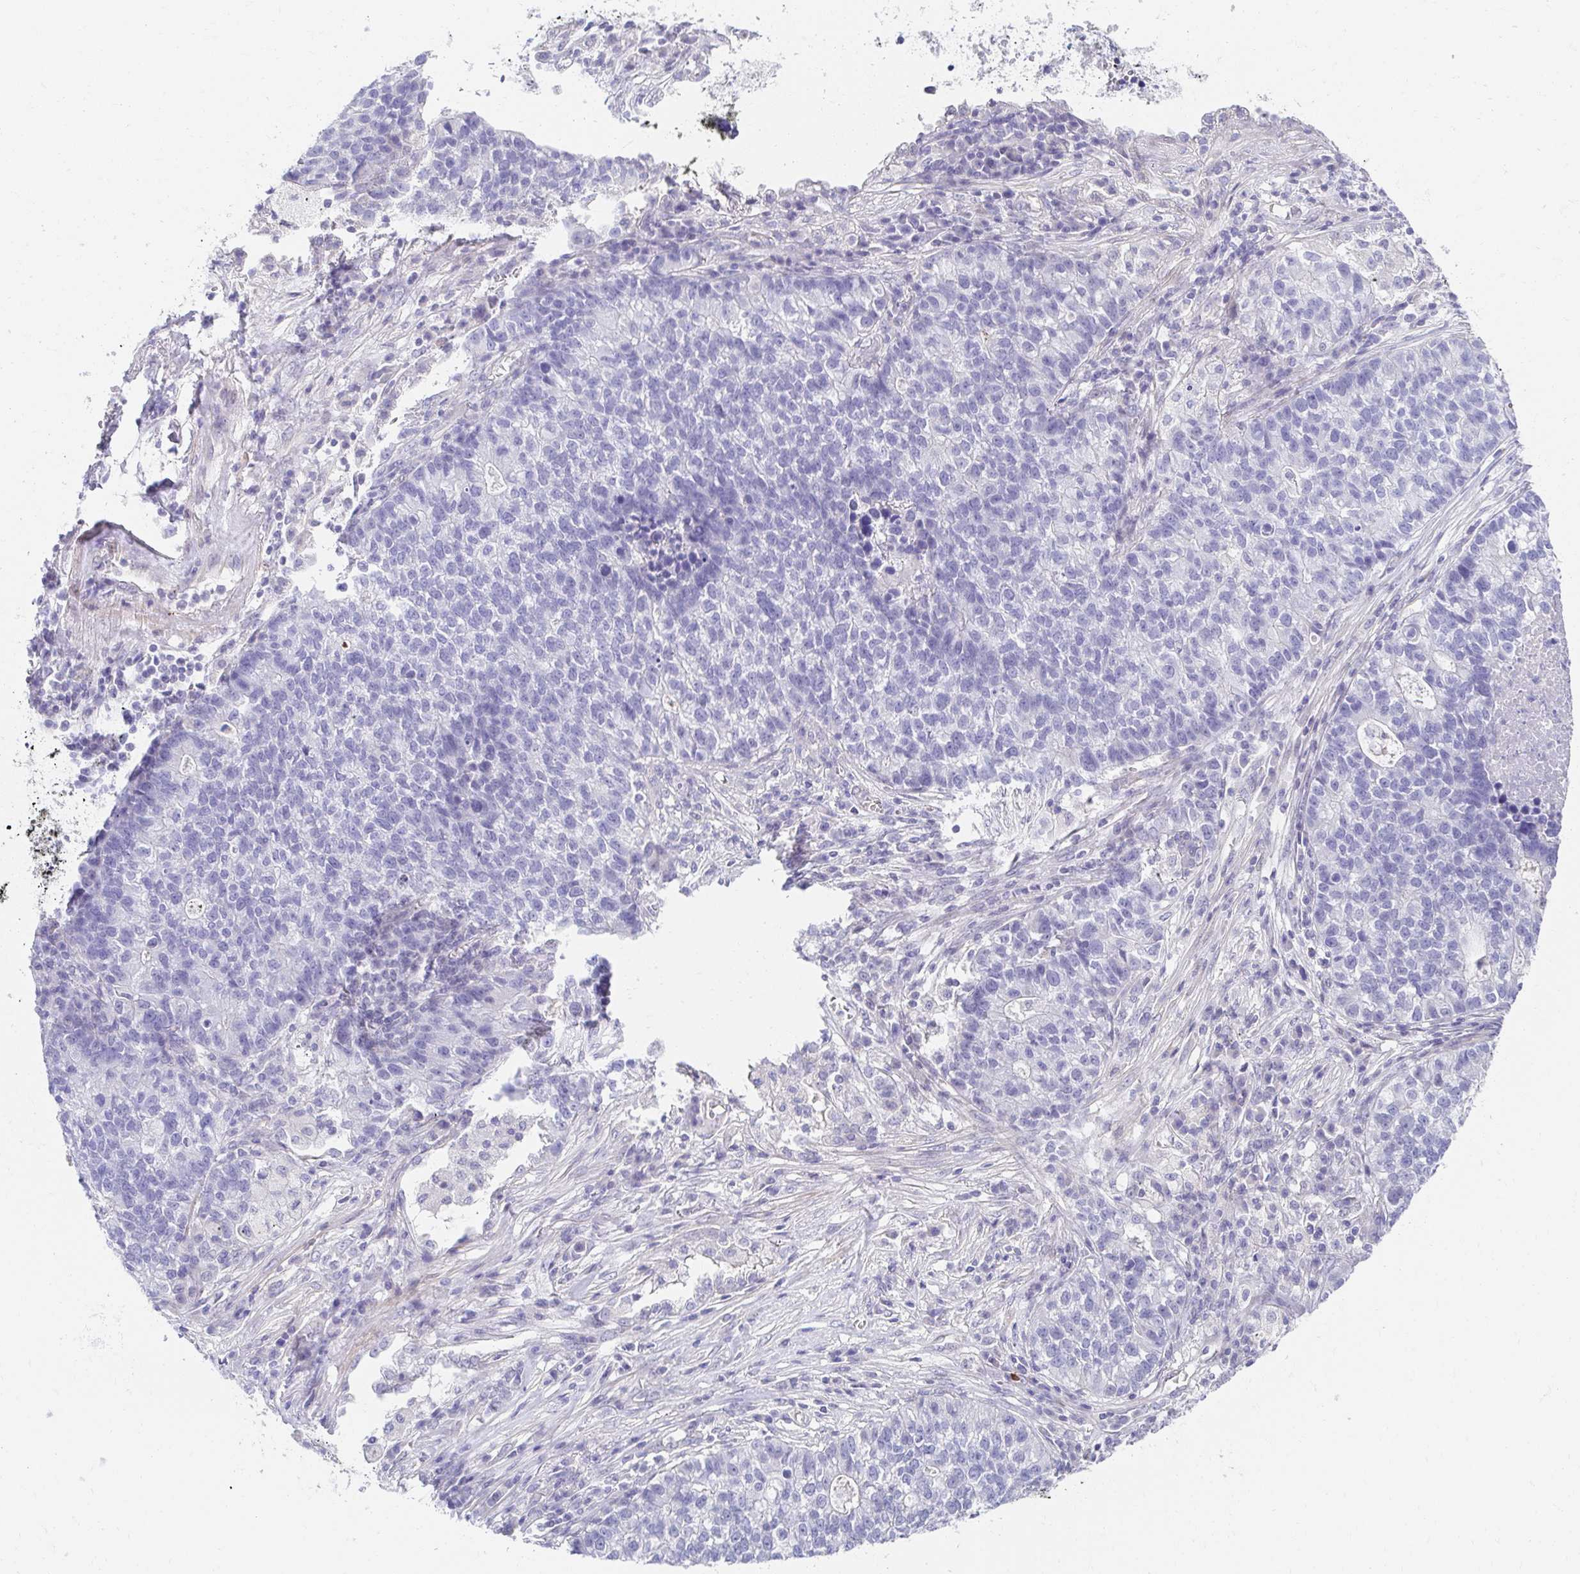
{"staining": {"intensity": "negative", "quantity": "none", "location": "none"}, "tissue": "lung cancer", "cell_type": "Tumor cells", "image_type": "cancer", "snomed": [{"axis": "morphology", "description": "Adenocarcinoma, NOS"}, {"axis": "topography", "description": "Lung"}], "caption": "High power microscopy histopathology image of an immunohistochemistry (IHC) image of lung cancer, revealing no significant expression in tumor cells.", "gene": "AKAP14", "patient": {"sex": "male", "age": 57}}